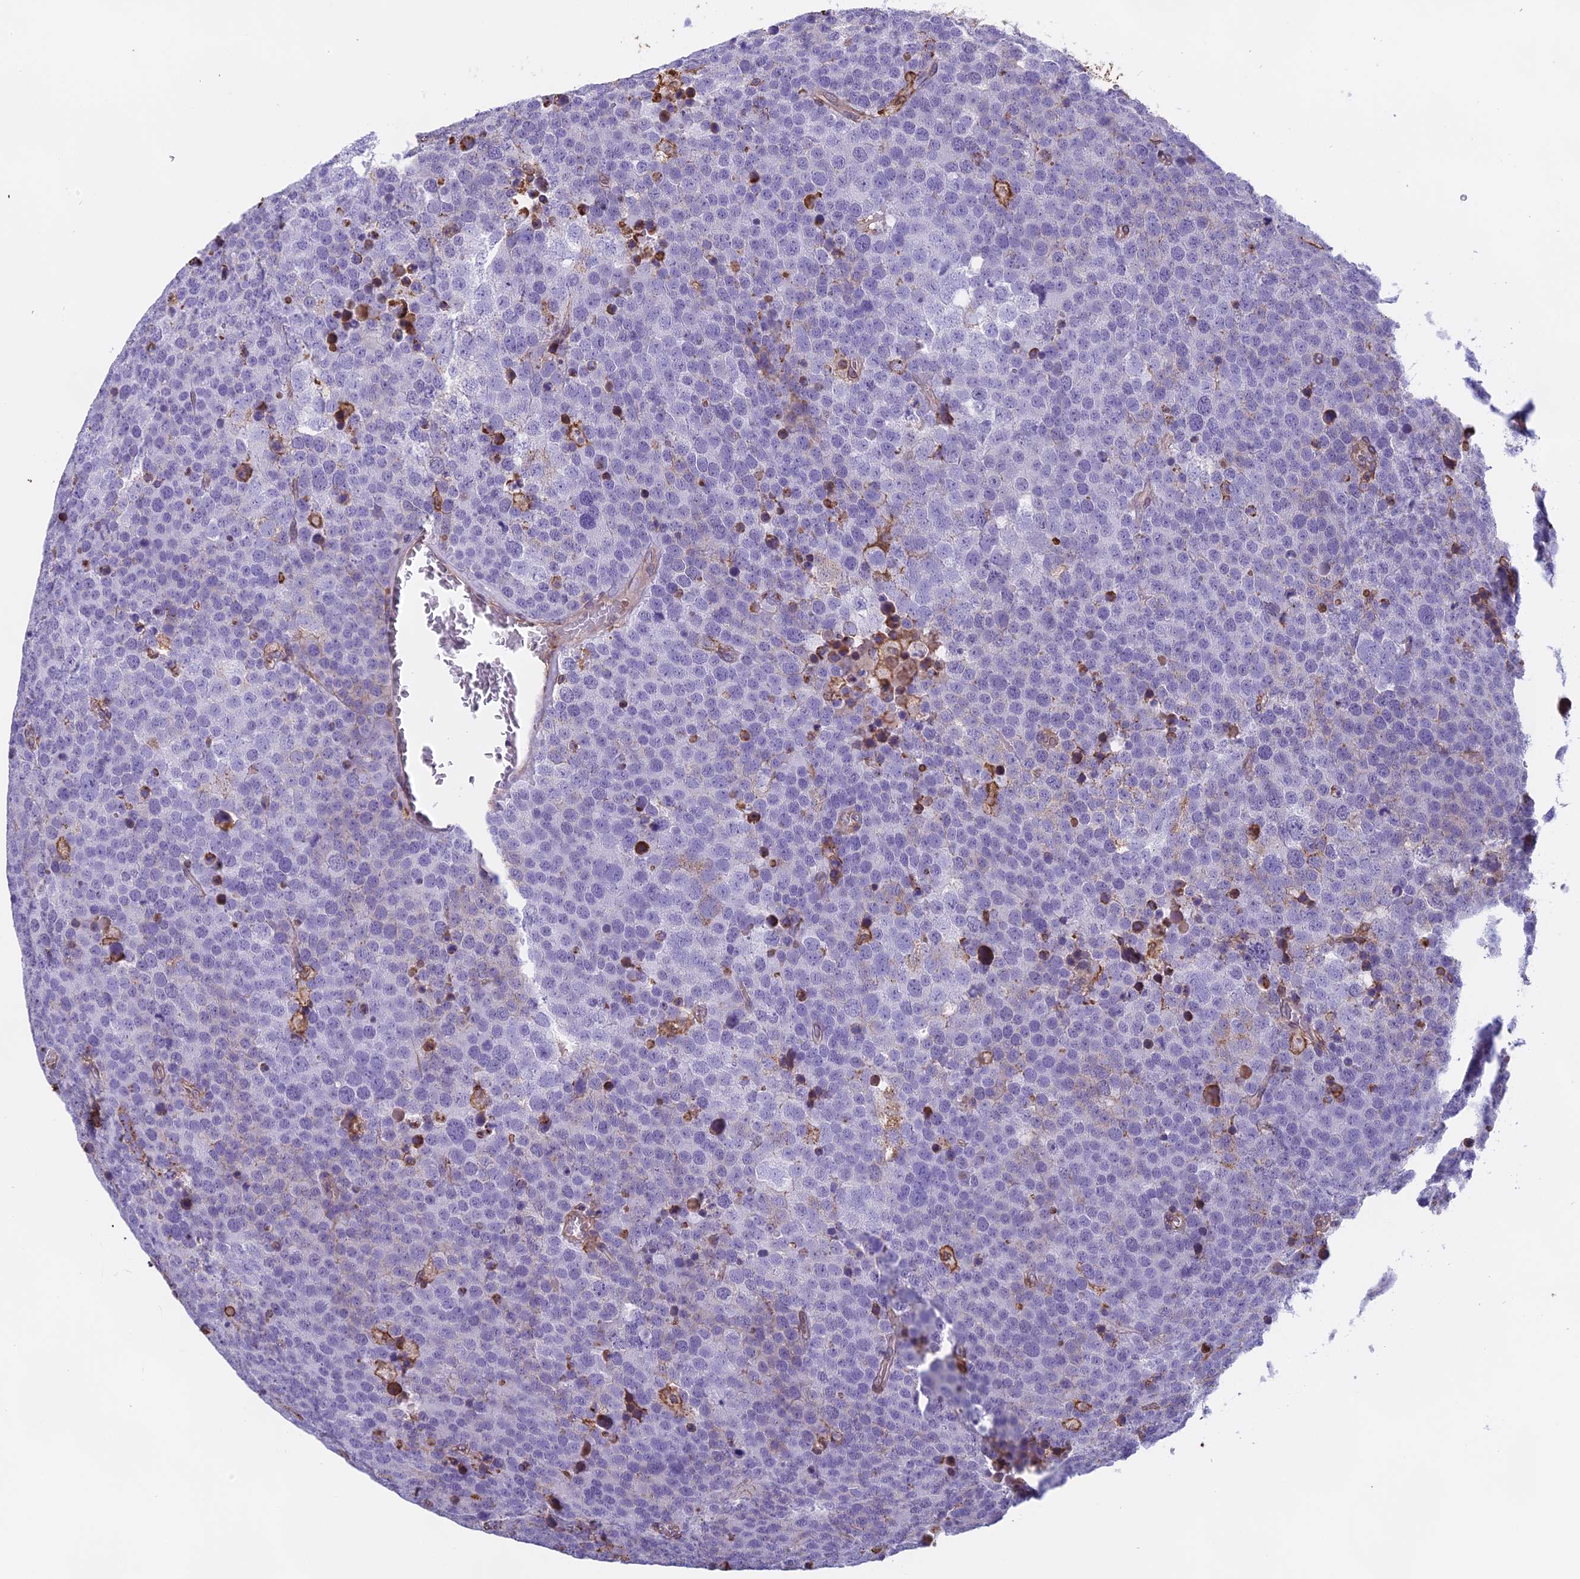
{"staining": {"intensity": "negative", "quantity": "none", "location": "none"}, "tissue": "testis cancer", "cell_type": "Tumor cells", "image_type": "cancer", "snomed": [{"axis": "morphology", "description": "Seminoma, NOS"}, {"axis": "topography", "description": "Testis"}], "caption": "Image shows no significant protein expression in tumor cells of testis cancer (seminoma). (Brightfield microscopy of DAB (3,3'-diaminobenzidine) immunohistochemistry (IHC) at high magnification).", "gene": "TMEM255B", "patient": {"sex": "male", "age": 71}}